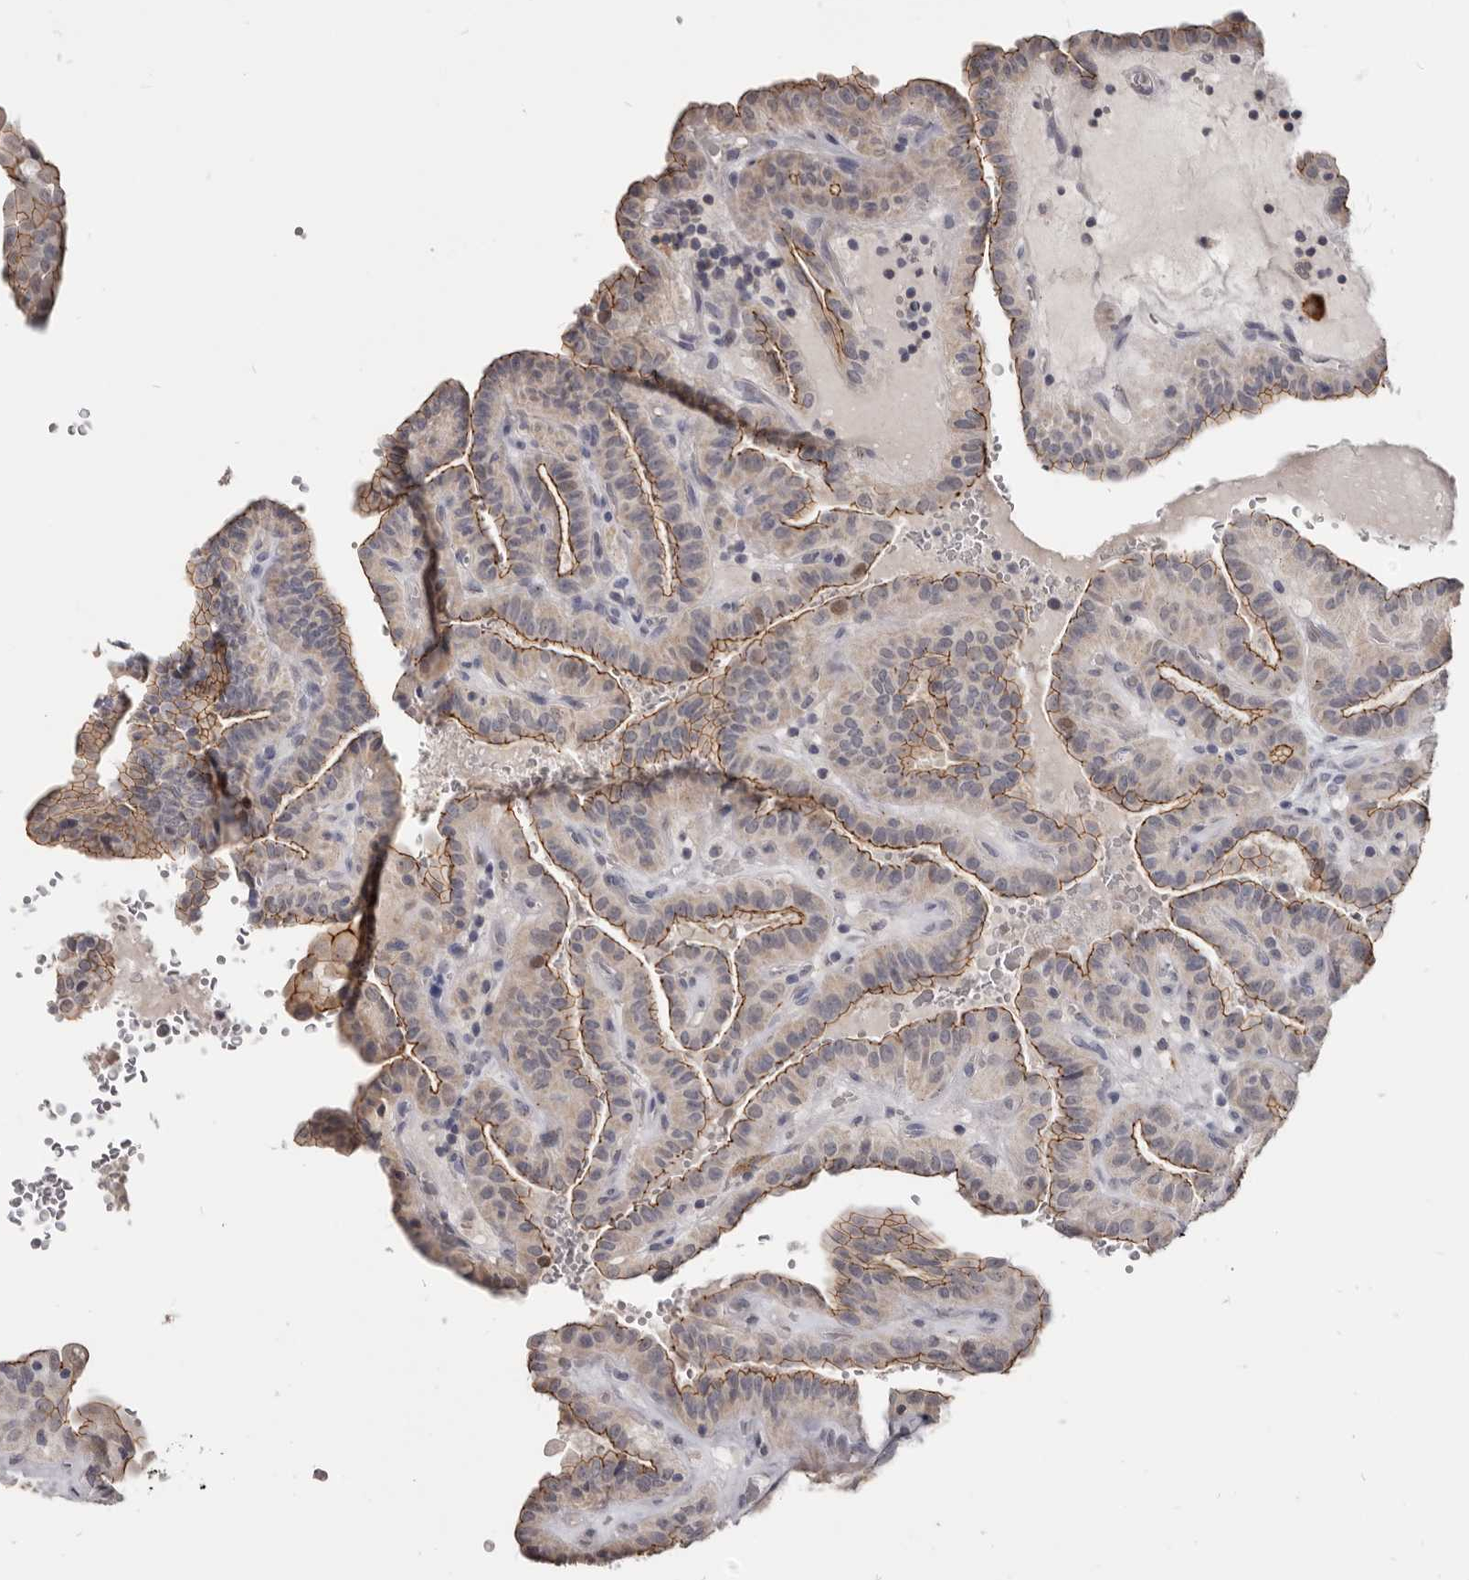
{"staining": {"intensity": "strong", "quantity": ">75%", "location": "cytoplasmic/membranous"}, "tissue": "thyroid cancer", "cell_type": "Tumor cells", "image_type": "cancer", "snomed": [{"axis": "morphology", "description": "Papillary adenocarcinoma, NOS"}, {"axis": "topography", "description": "Thyroid gland"}], "caption": "IHC staining of thyroid cancer (papillary adenocarcinoma), which displays high levels of strong cytoplasmic/membranous expression in about >75% of tumor cells indicating strong cytoplasmic/membranous protein staining. The staining was performed using DAB (3,3'-diaminobenzidine) (brown) for protein detection and nuclei were counterstained in hematoxylin (blue).", "gene": "CGN", "patient": {"sex": "male", "age": 77}}